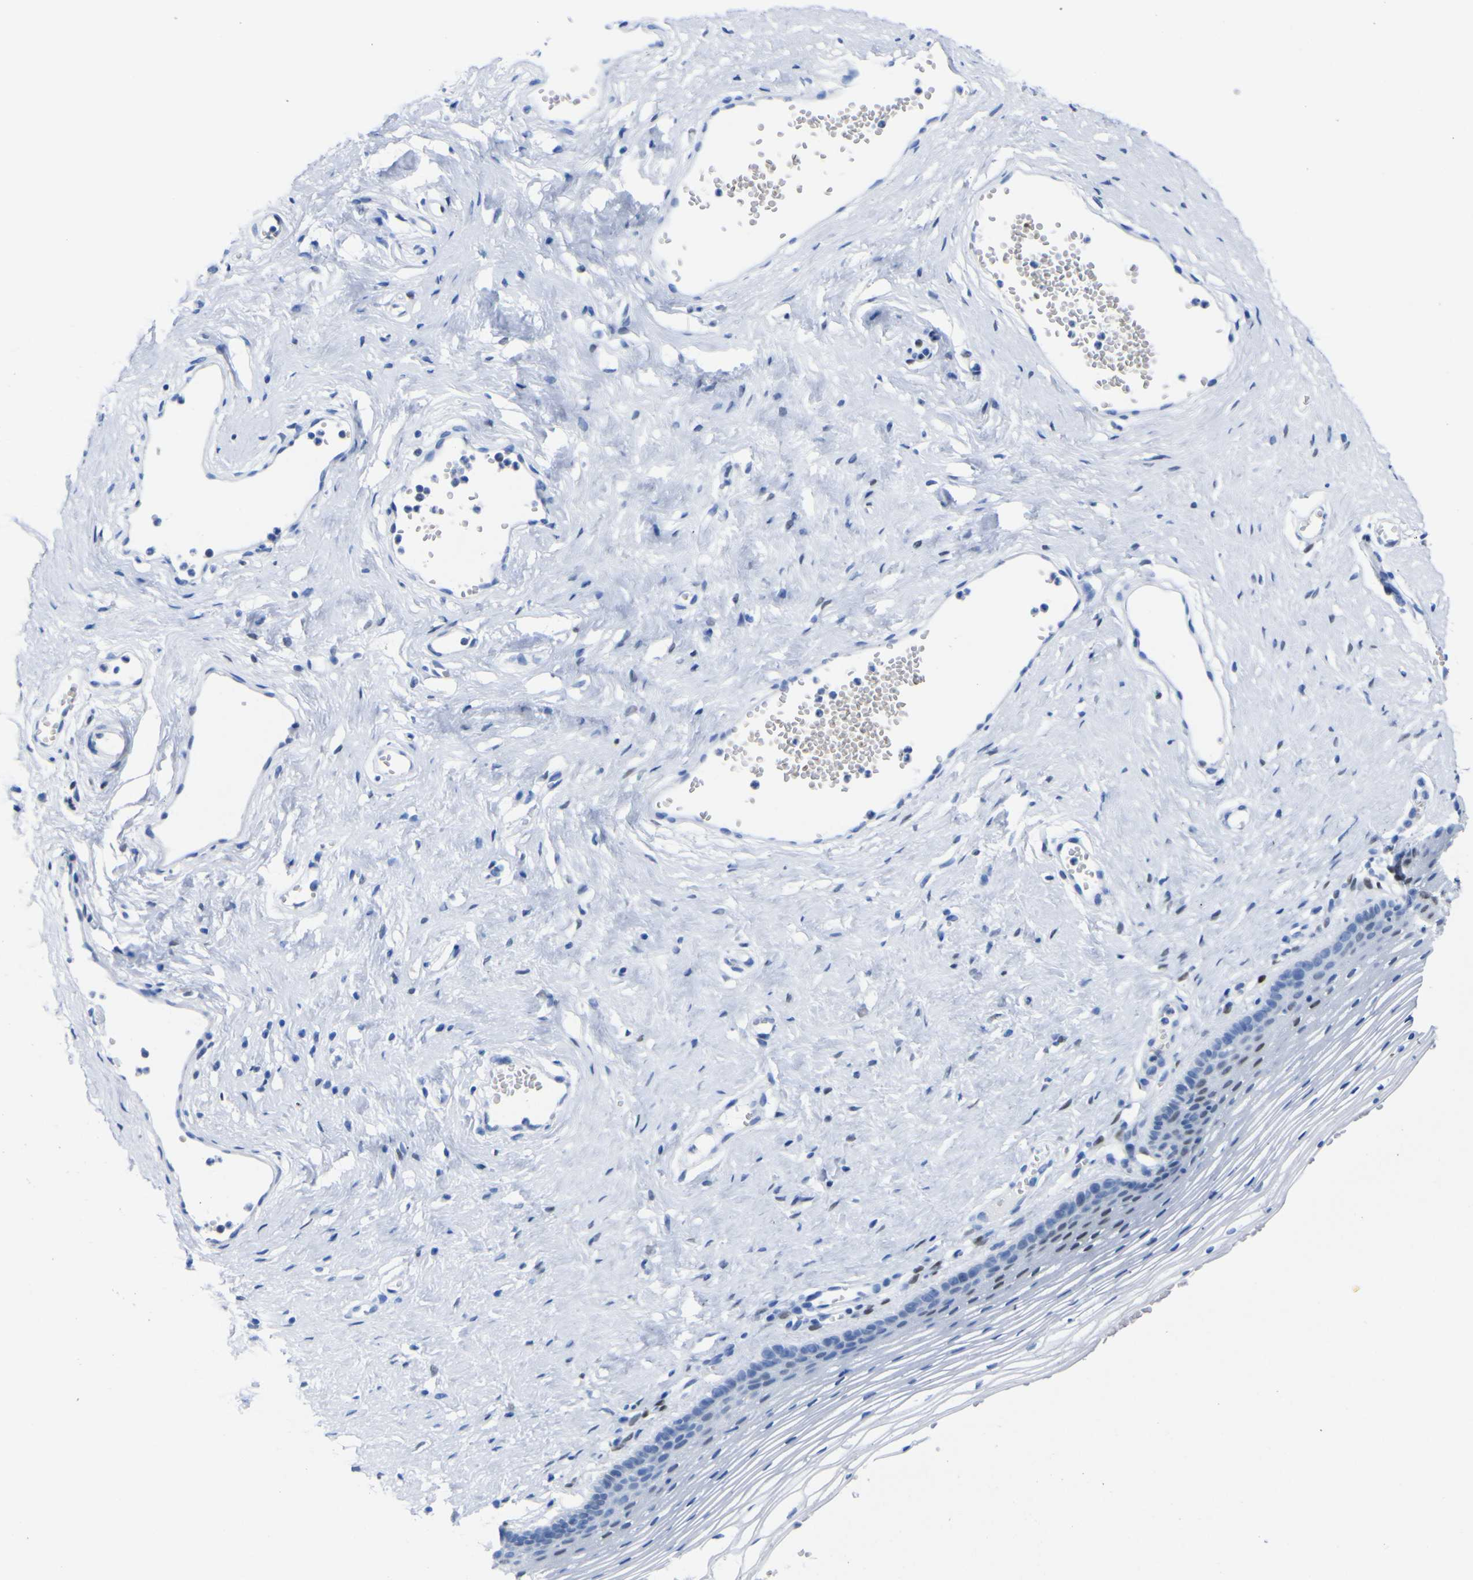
{"staining": {"intensity": "negative", "quantity": "none", "location": "none"}, "tissue": "vagina", "cell_type": "Squamous epithelial cells", "image_type": "normal", "snomed": [{"axis": "morphology", "description": "Normal tissue, NOS"}, {"axis": "topography", "description": "Vagina"}], "caption": "DAB (3,3'-diaminobenzidine) immunohistochemical staining of normal vagina displays no significant staining in squamous epithelial cells.", "gene": "DACH1", "patient": {"sex": "female", "age": 32}}